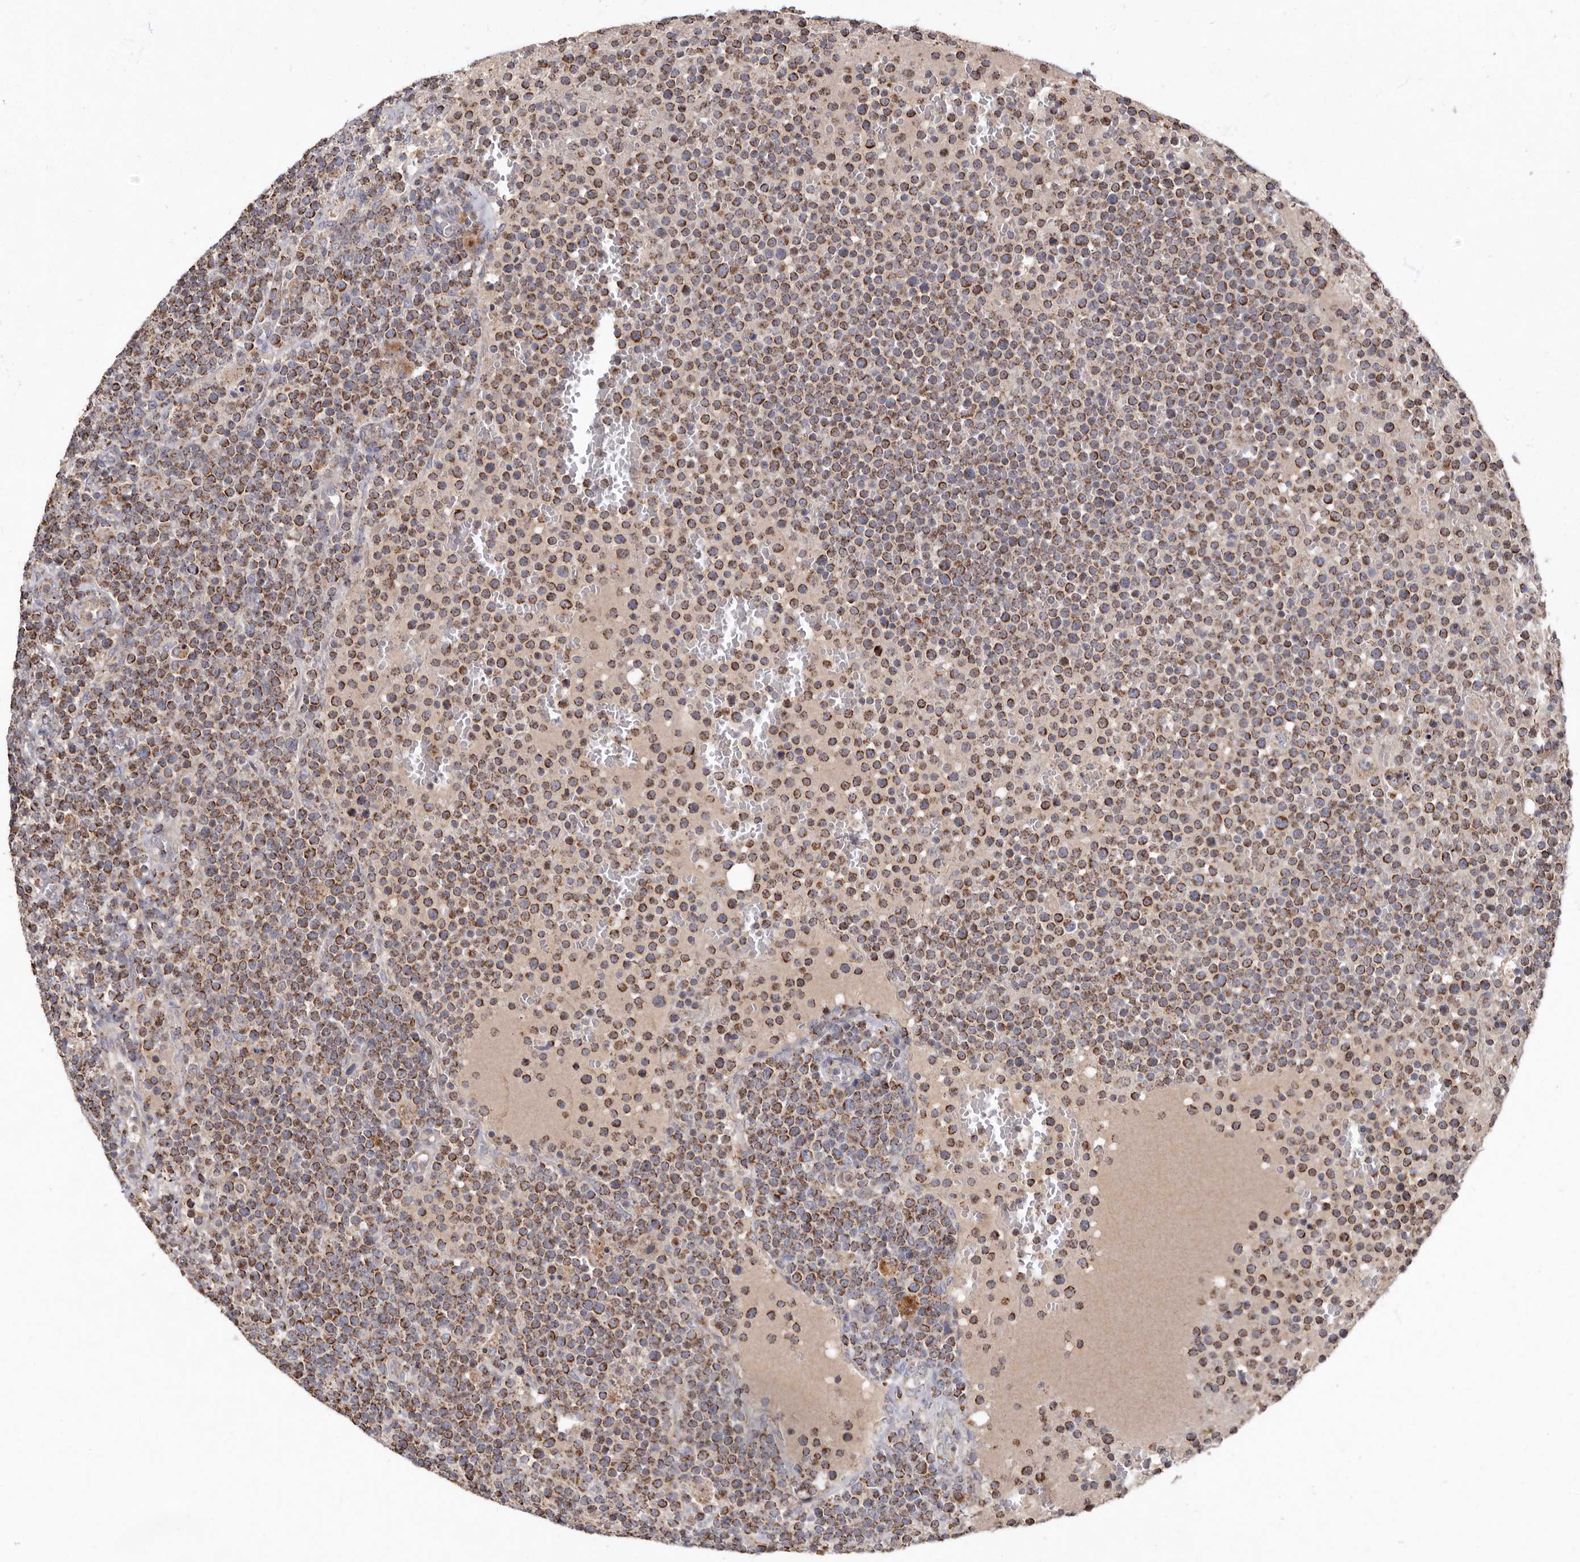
{"staining": {"intensity": "moderate", "quantity": ">75%", "location": "cytoplasmic/membranous"}, "tissue": "lymphoma", "cell_type": "Tumor cells", "image_type": "cancer", "snomed": [{"axis": "morphology", "description": "Malignant lymphoma, non-Hodgkin's type, High grade"}, {"axis": "topography", "description": "Lymph node"}], "caption": "Malignant lymphoma, non-Hodgkin's type (high-grade) stained with a protein marker reveals moderate staining in tumor cells.", "gene": "KIF26B", "patient": {"sex": "male", "age": 61}}